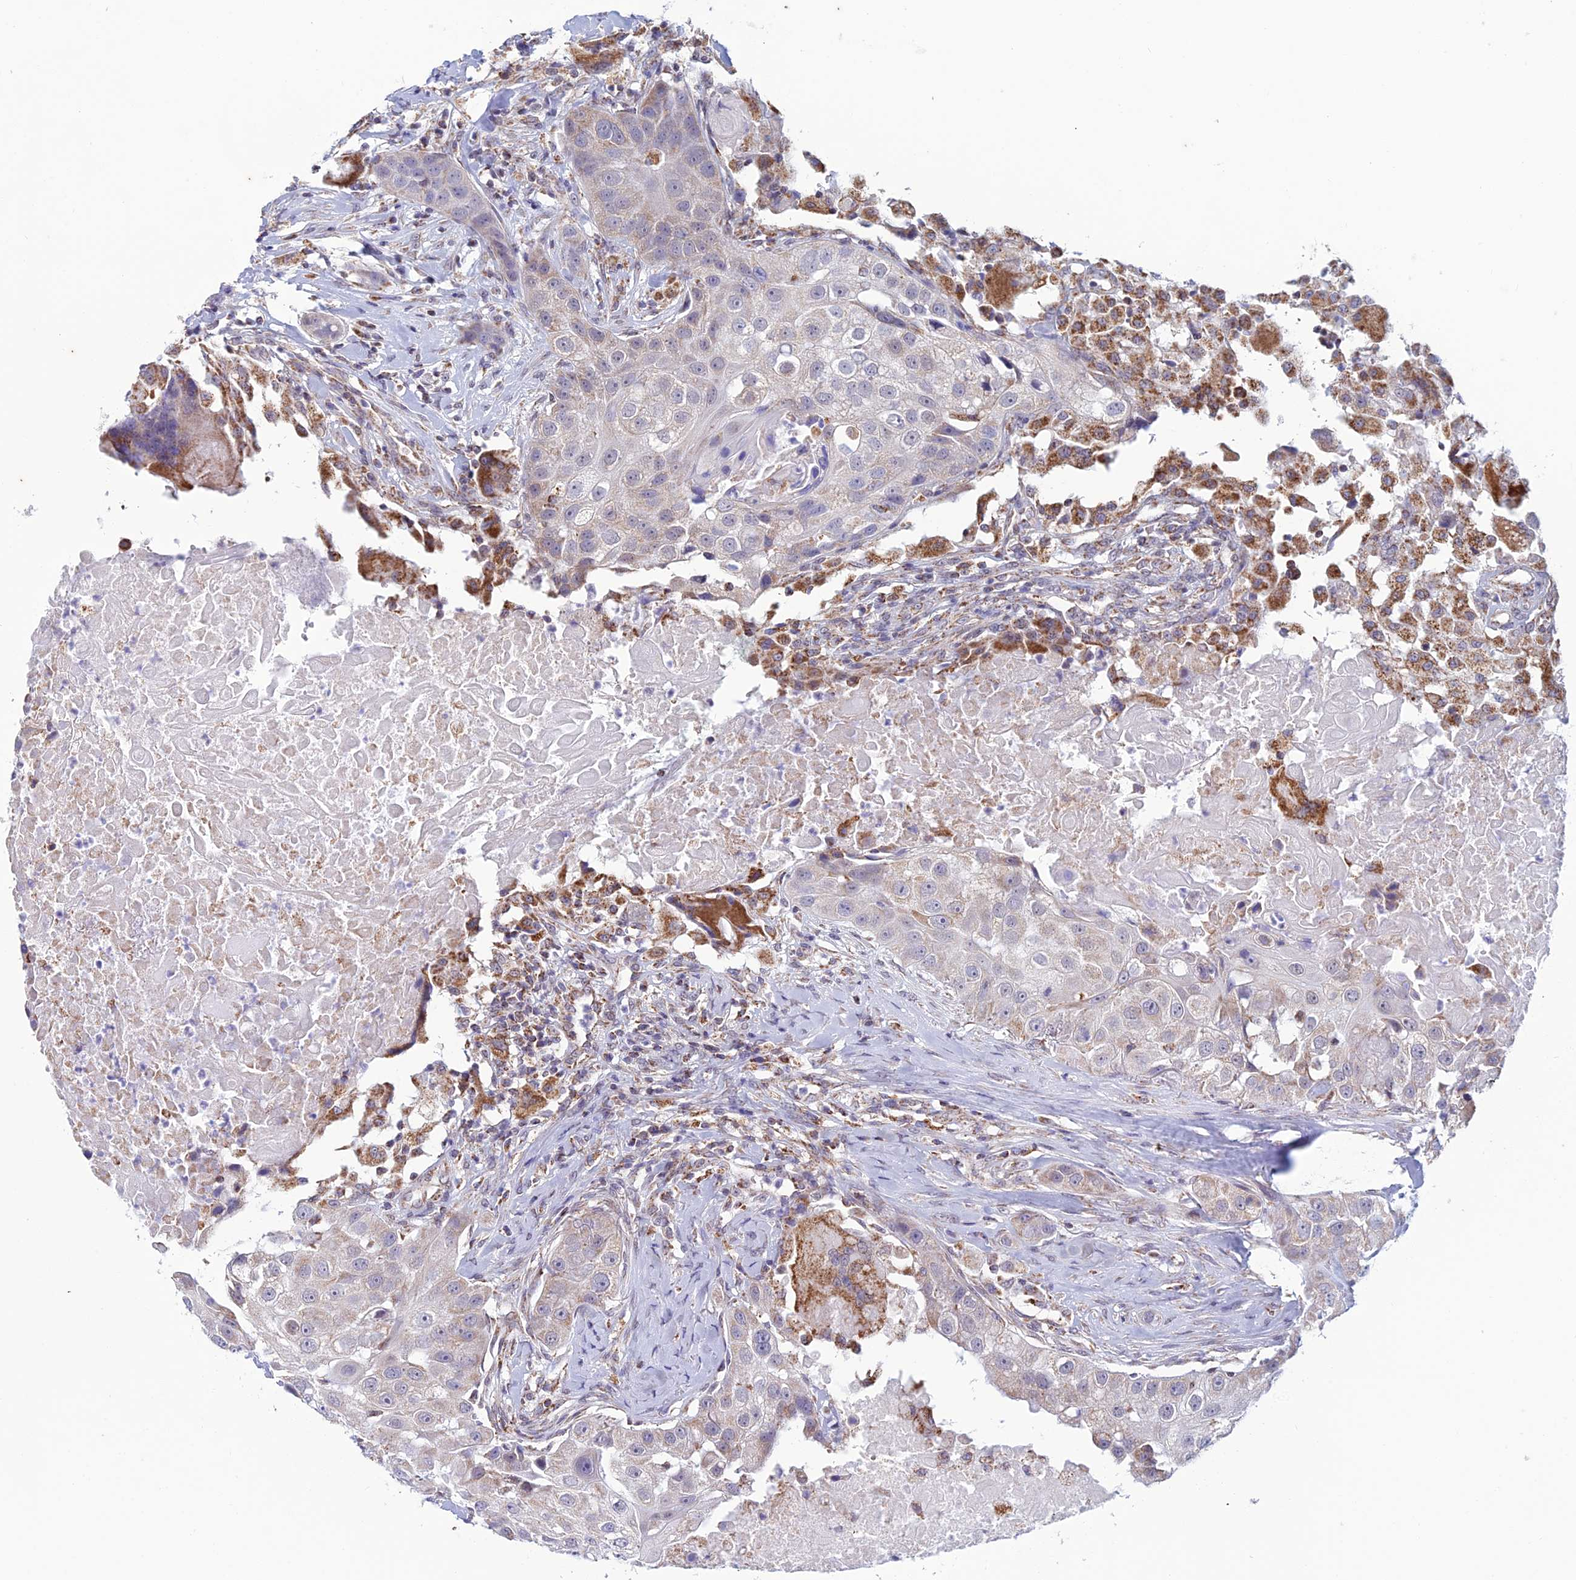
{"staining": {"intensity": "weak", "quantity": "25%-75%", "location": "cytoplasmic/membranous"}, "tissue": "head and neck cancer", "cell_type": "Tumor cells", "image_type": "cancer", "snomed": [{"axis": "morphology", "description": "Normal tissue, NOS"}, {"axis": "morphology", "description": "Squamous cell carcinoma, NOS"}, {"axis": "topography", "description": "Skeletal muscle"}, {"axis": "topography", "description": "Head-Neck"}], "caption": "The photomicrograph displays immunohistochemical staining of head and neck squamous cell carcinoma. There is weak cytoplasmic/membranous positivity is present in about 25%-75% of tumor cells.", "gene": "ZNG1B", "patient": {"sex": "male", "age": 51}}